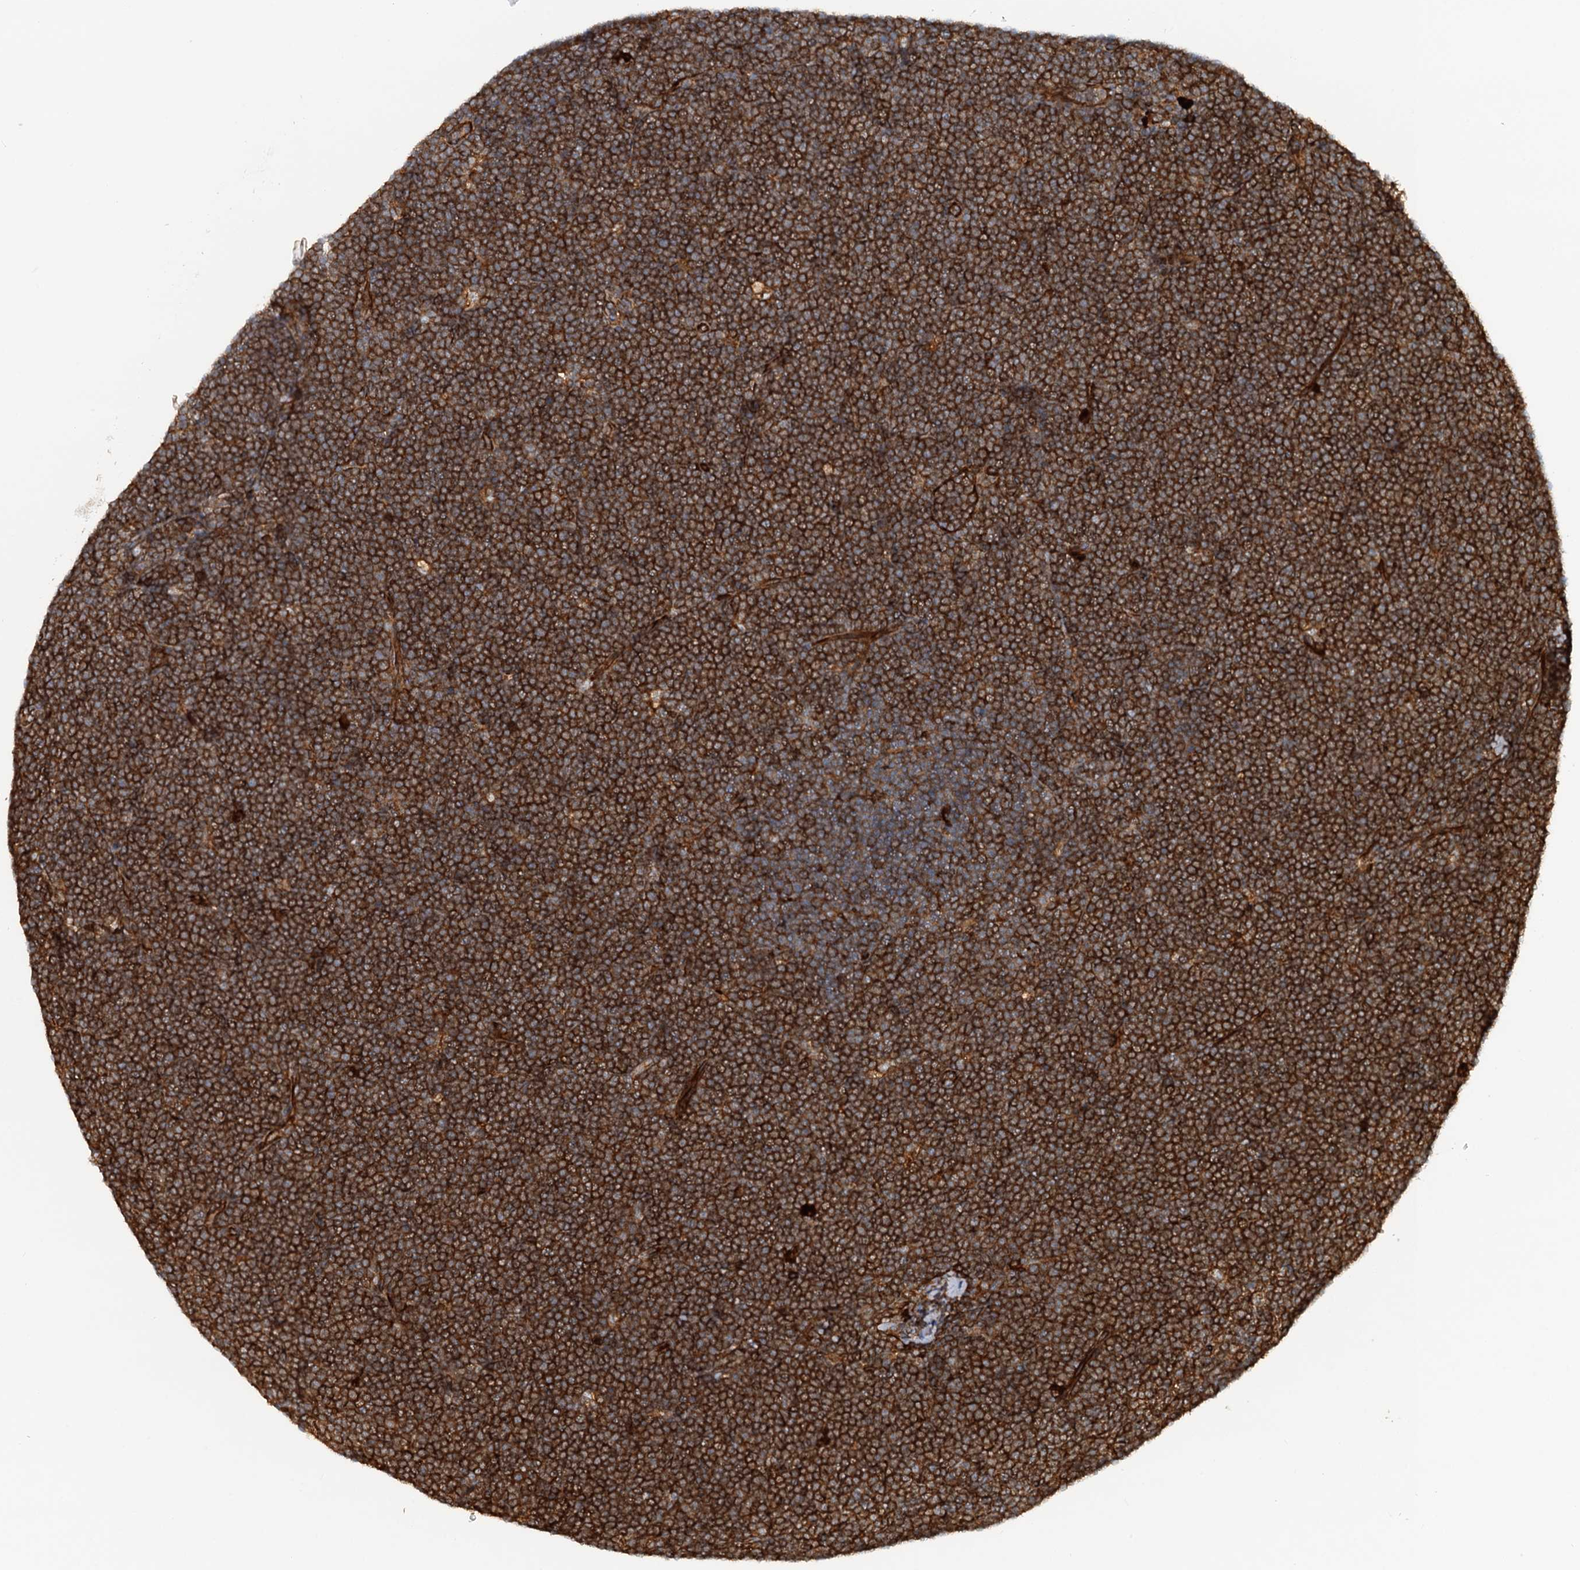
{"staining": {"intensity": "strong", "quantity": ">75%", "location": "cytoplasmic/membranous"}, "tissue": "lymphoma", "cell_type": "Tumor cells", "image_type": "cancer", "snomed": [{"axis": "morphology", "description": "Malignant lymphoma, non-Hodgkin's type, High grade"}, {"axis": "topography", "description": "Lymph node"}], "caption": "Malignant lymphoma, non-Hodgkin's type (high-grade) stained with a brown dye displays strong cytoplasmic/membranous positive positivity in about >75% of tumor cells.", "gene": "NIPAL3", "patient": {"sex": "male", "age": 13}}